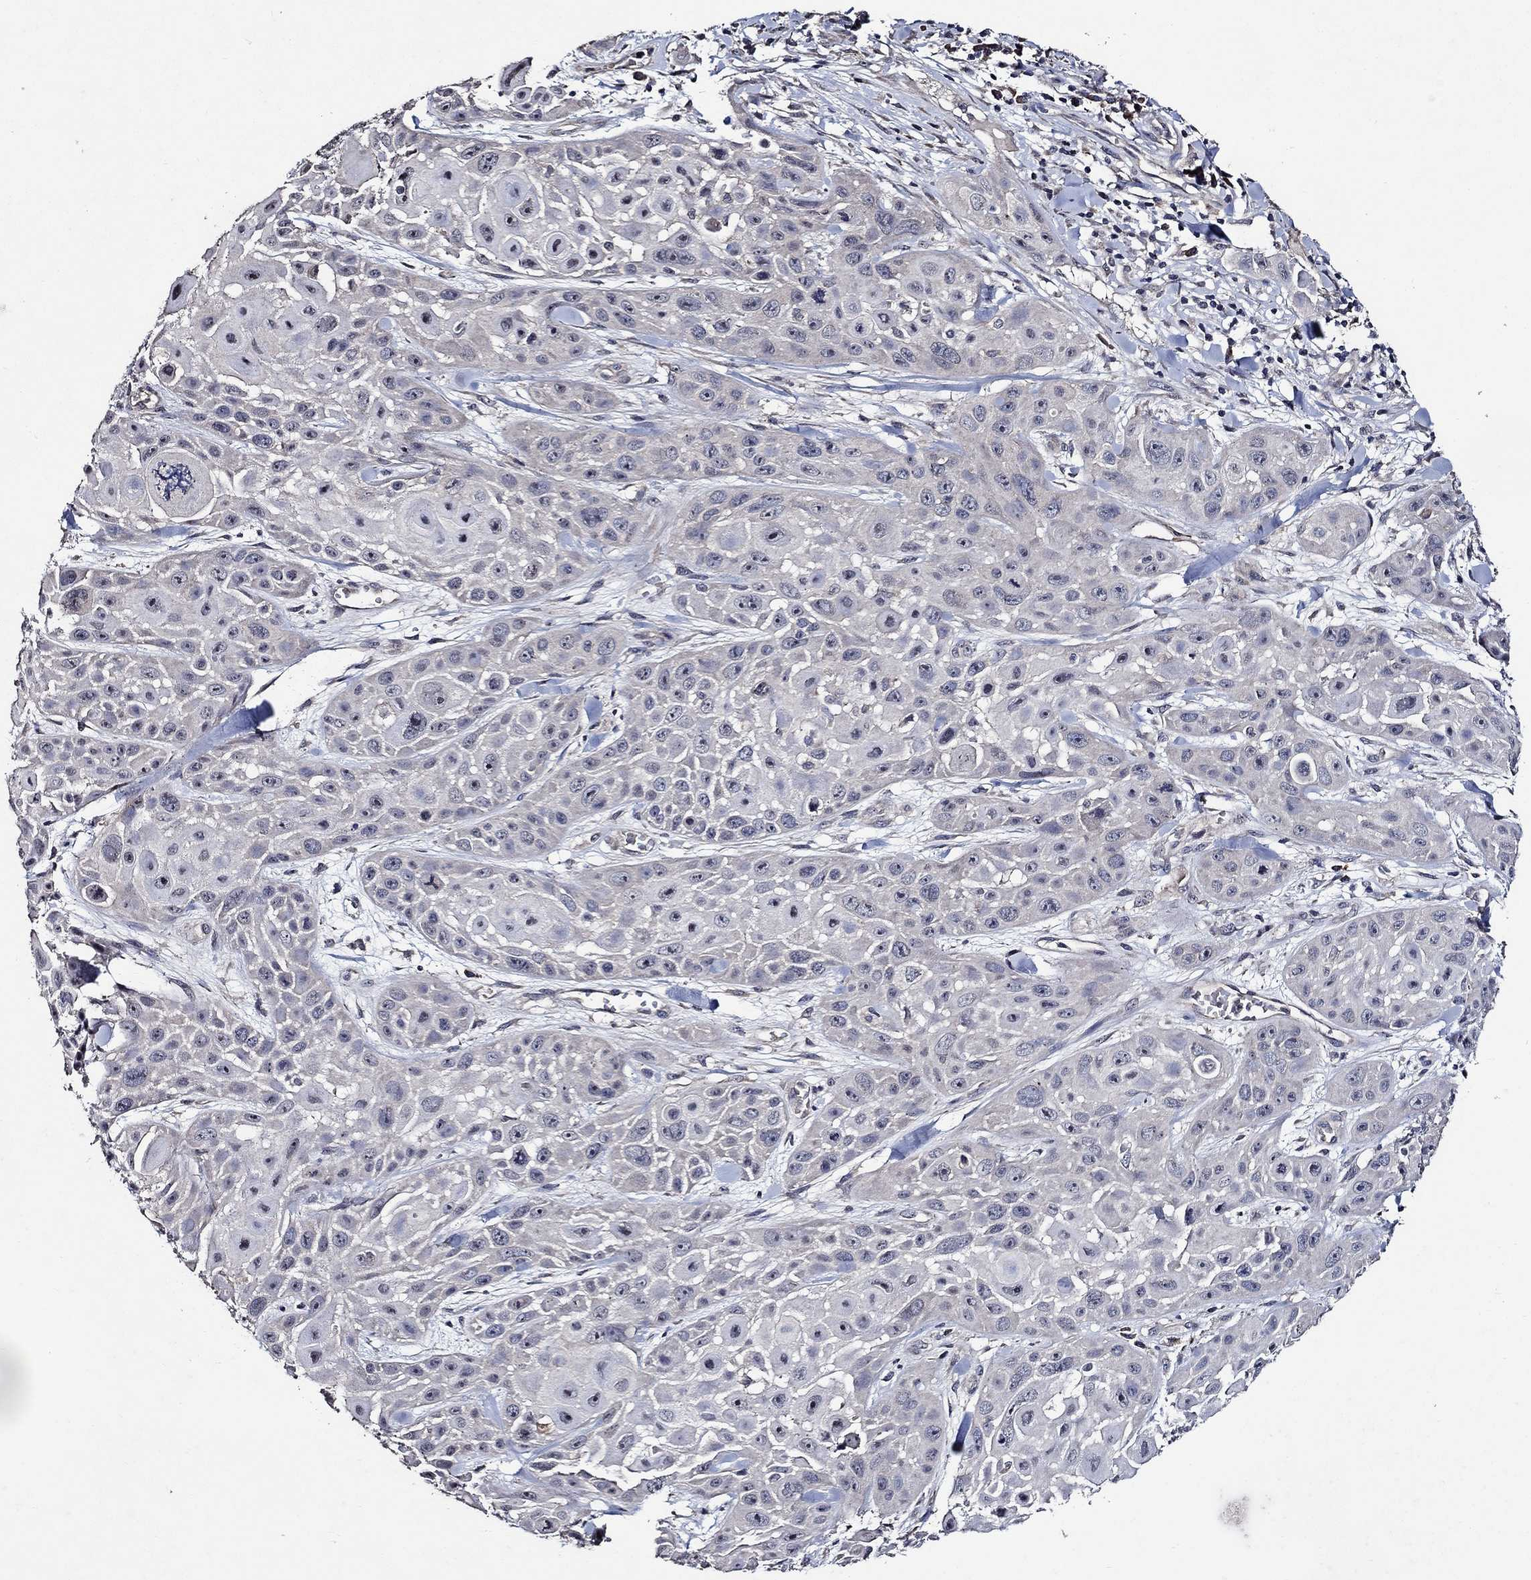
{"staining": {"intensity": "negative", "quantity": "none", "location": "none"}, "tissue": "skin cancer", "cell_type": "Tumor cells", "image_type": "cancer", "snomed": [{"axis": "morphology", "description": "Squamous cell carcinoma, NOS"}, {"axis": "topography", "description": "Skin"}, {"axis": "topography", "description": "Anal"}], "caption": "There is no significant expression in tumor cells of skin cancer. Brightfield microscopy of IHC stained with DAB (3,3'-diaminobenzidine) (brown) and hematoxylin (blue), captured at high magnification.", "gene": "HAP1", "patient": {"sex": "female", "age": 75}}